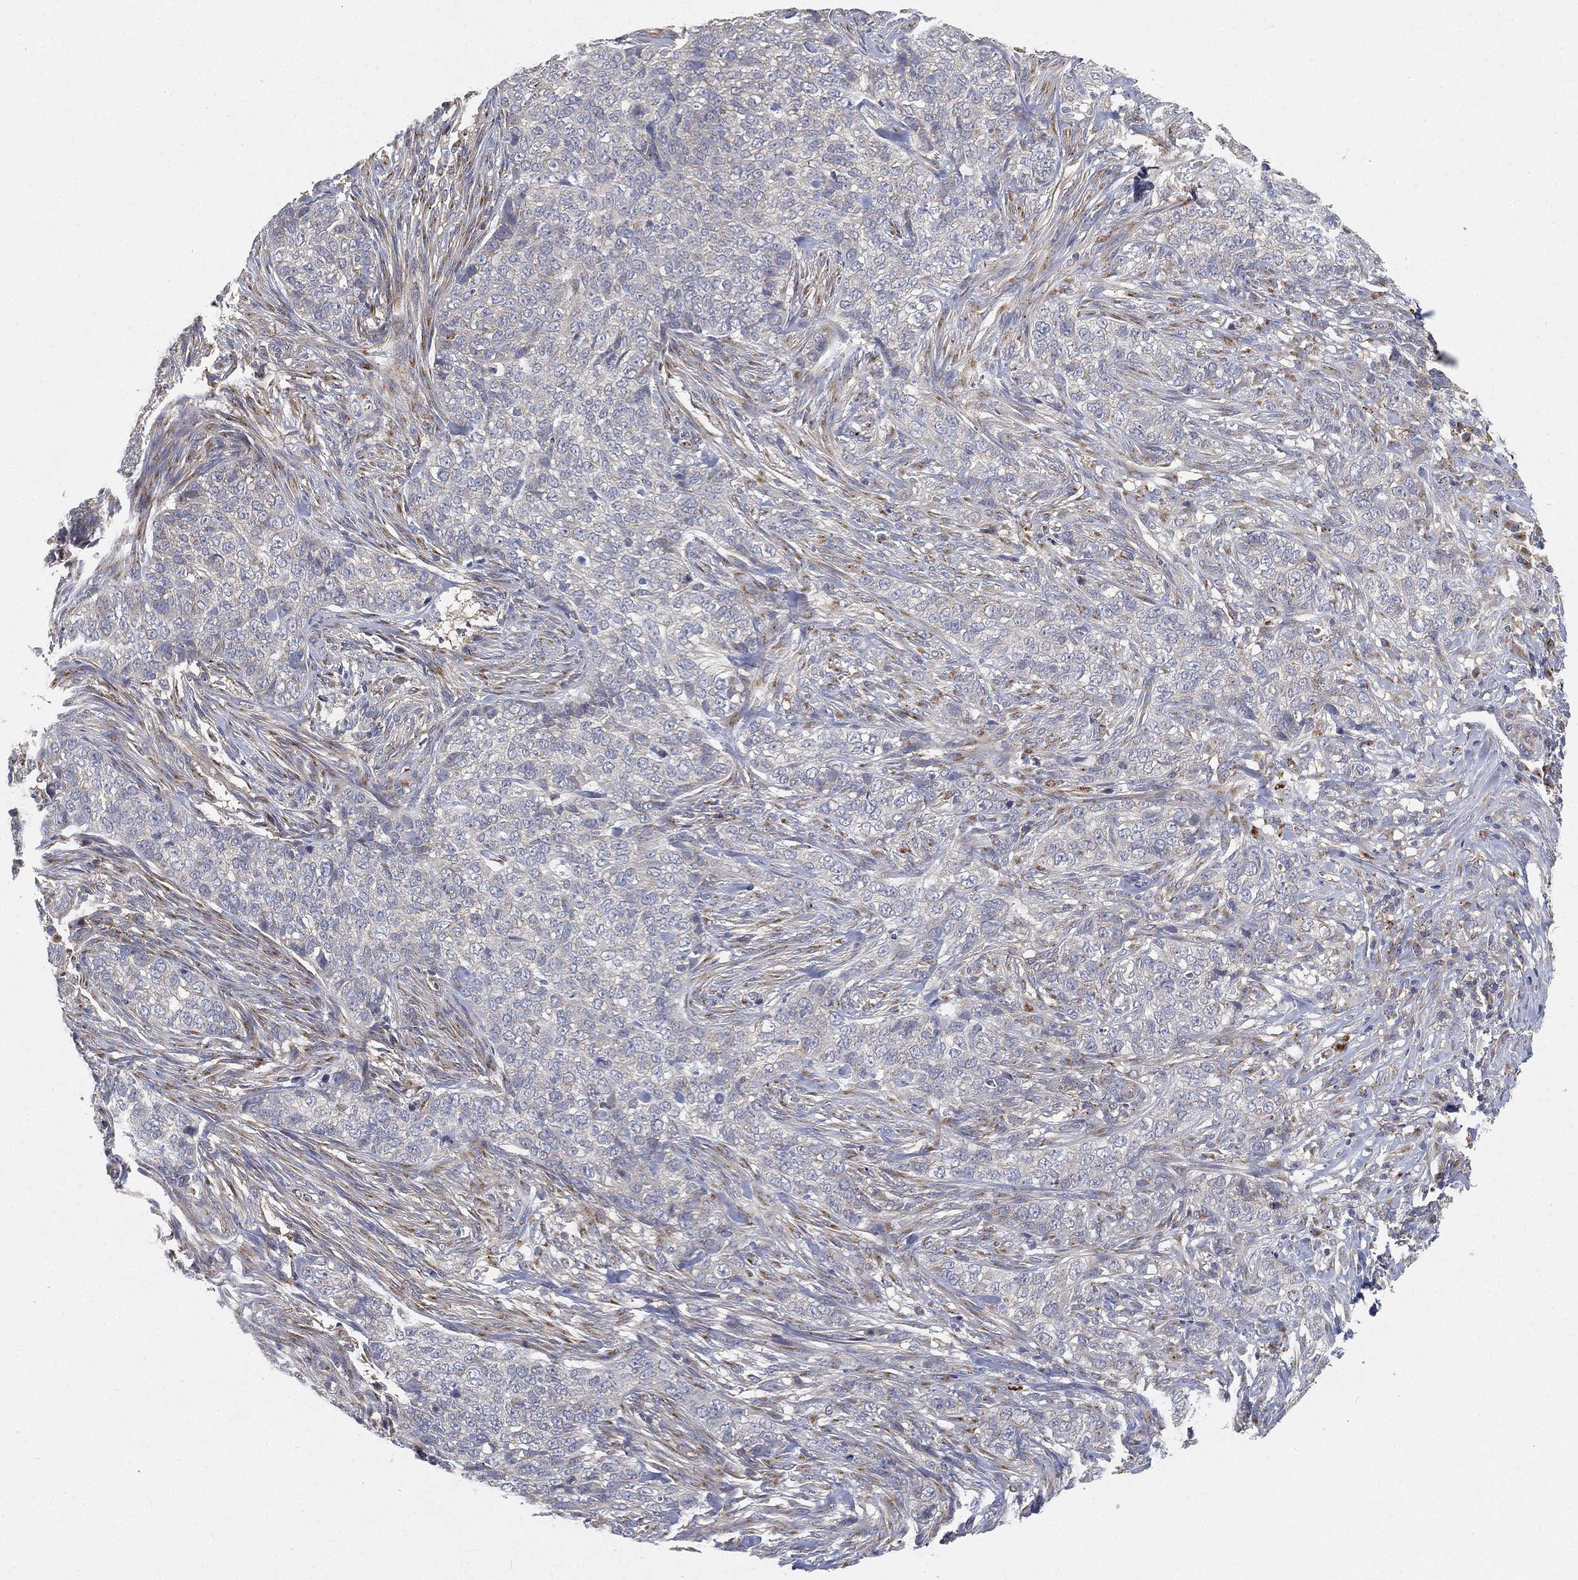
{"staining": {"intensity": "negative", "quantity": "none", "location": "none"}, "tissue": "skin cancer", "cell_type": "Tumor cells", "image_type": "cancer", "snomed": [{"axis": "morphology", "description": "Basal cell carcinoma"}, {"axis": "topography", "description": "Skin"}], "caption": "The photomicrograph shows no significant expression in tumor cells of skin cancer (basal cell carcinoma).", "gene": "CTSL", "patient": {"sex": "female", "age": 69}}